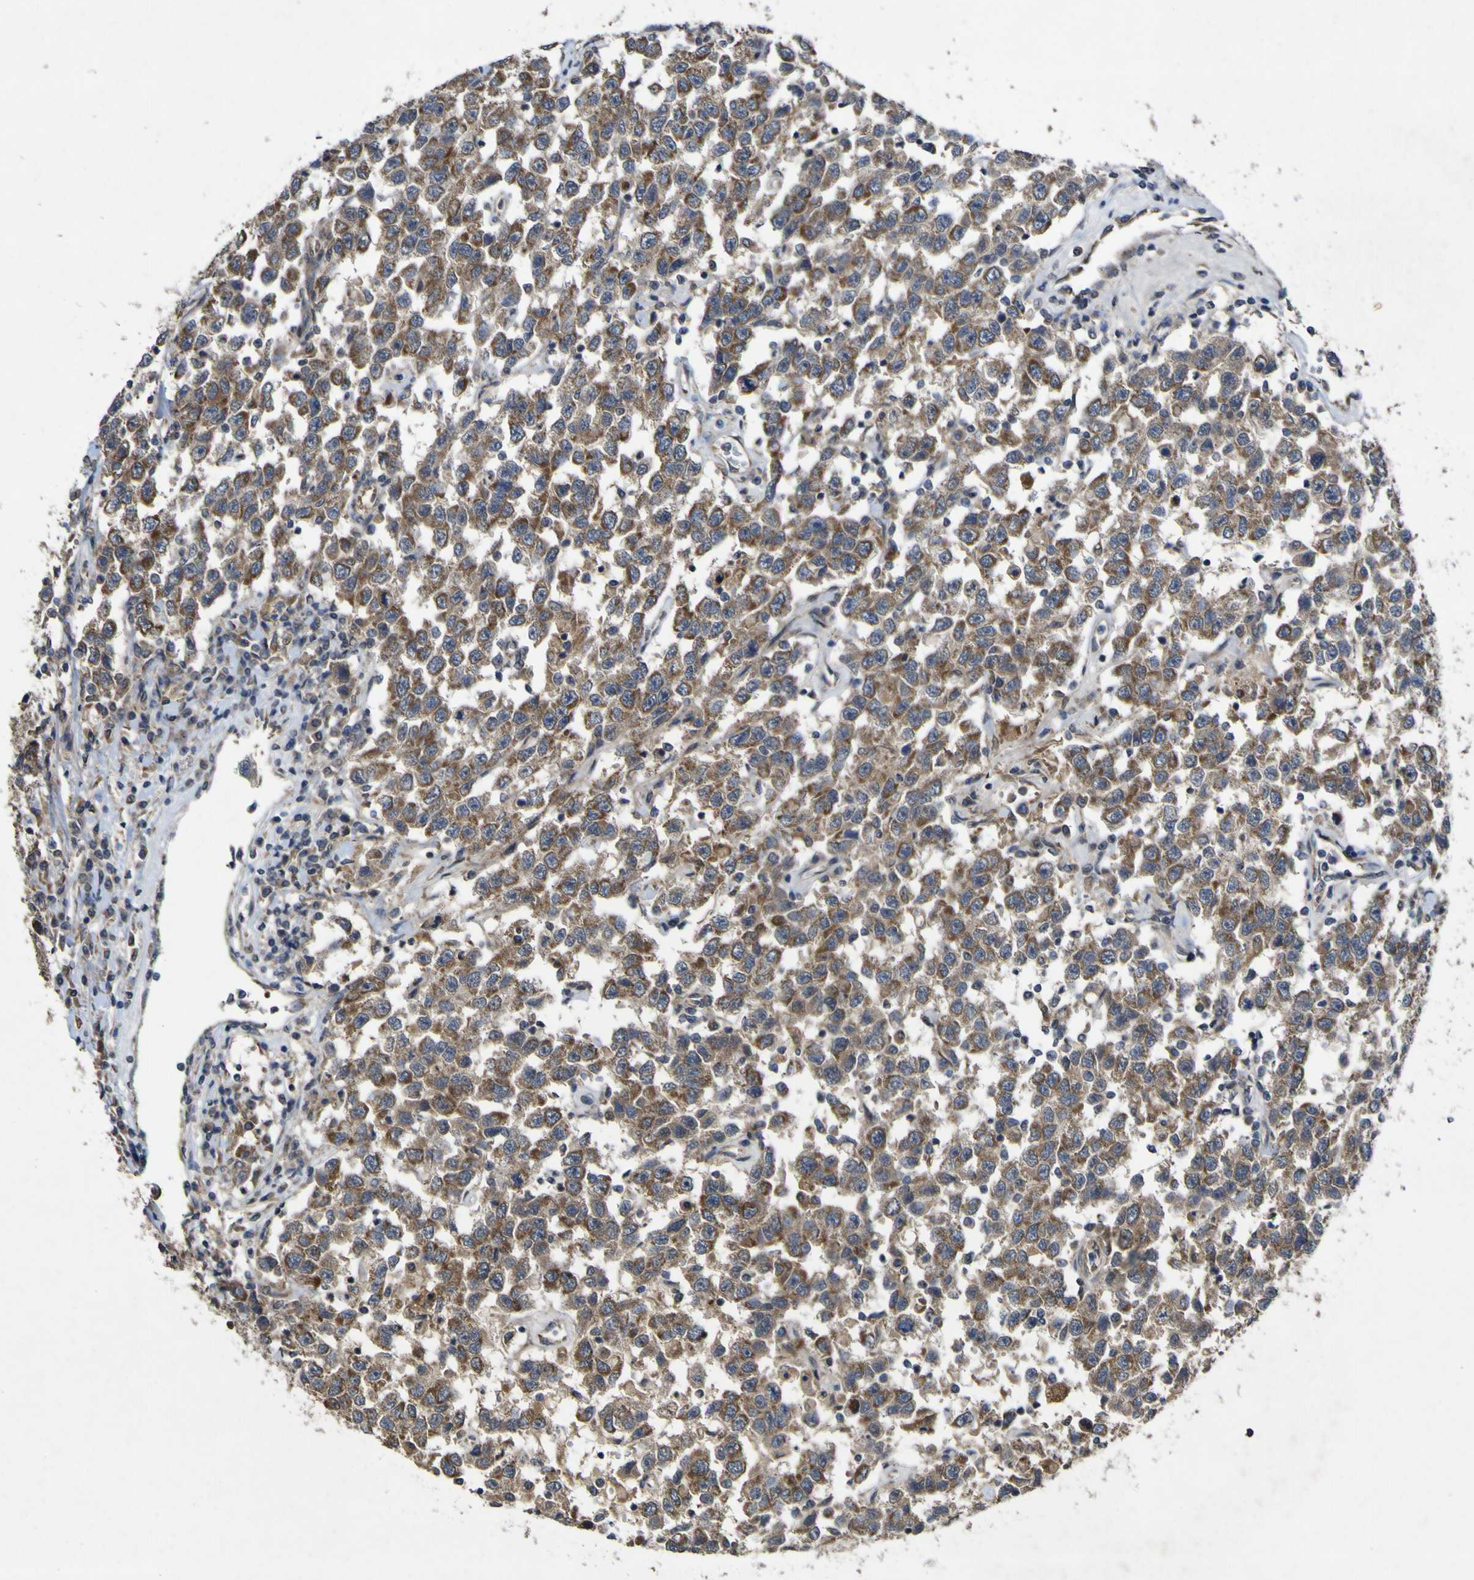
{"staining": {"intensity": "moderate", "quantity": ">75%", "location": "cytoplasmic/membranous"}, "tissue": "testis cancer", "cell_type": "Tumor cells", "image_type": "cancer", "snomed": [{"axis": "morphology", "description": "Seminoma, NOS"}, {"axis": "topography", "description": "Testis"}], "caption": "Moderate cytoplasmic/membranous expression is present in approximately >75% of tumor cells in testis cancer.", "gene": "IRAK2", "patient": {"sex": "male", "age": 41}}